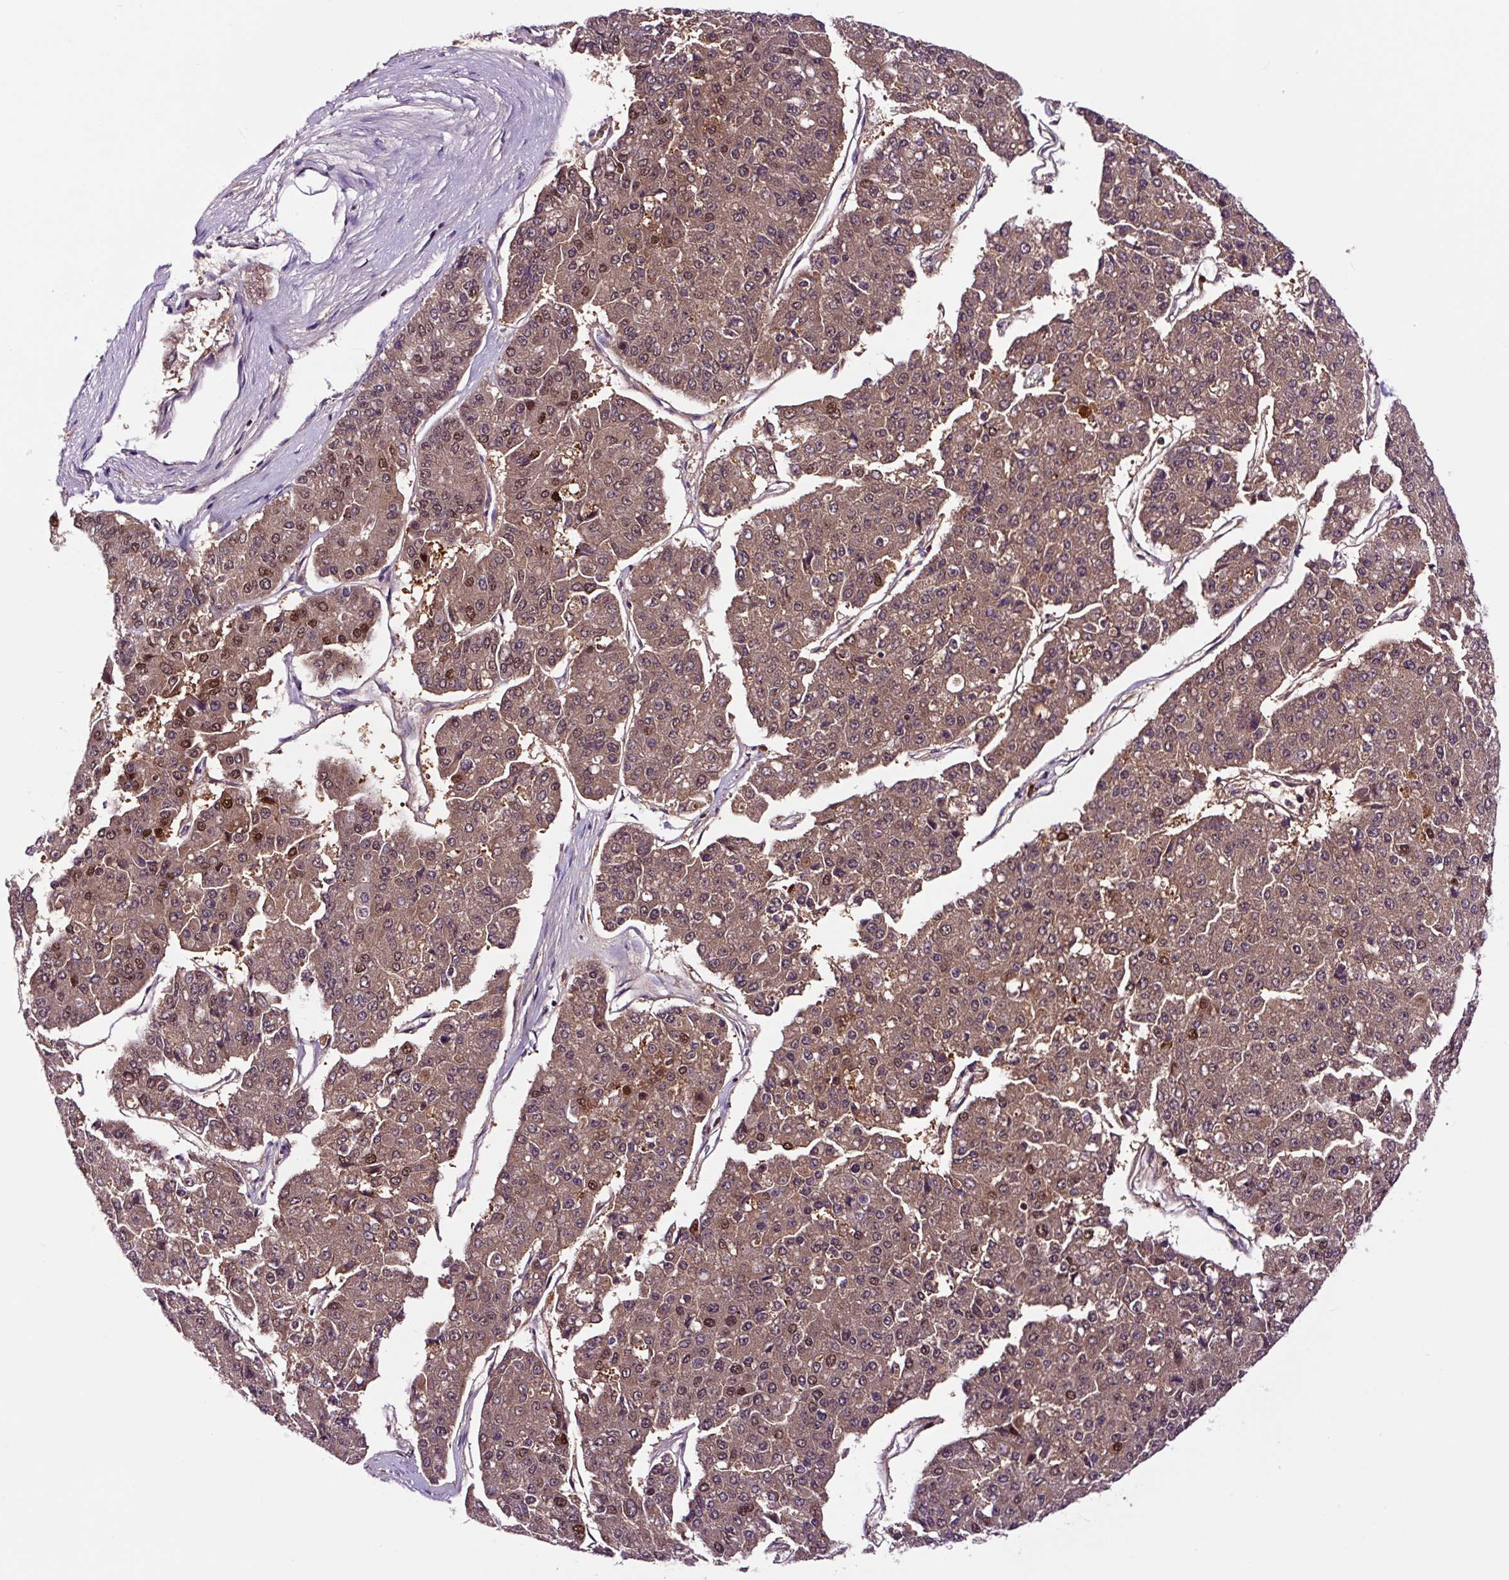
{"staining": {"intensity": "moderate", "quantity": "25%-75%", "location": "cytoplasmic/membranous,nuclear"}, "tissue": "pancreatic cancer", "cell_type": "Tumor cells", "image_type": "cancer", "snomed": [{"axis": "morphology", "description": "Adenocarcinoma, NOS"}, {"axis": "topography", "description": "Pancreas"}], "caption": "Pancreatic cancer stained with a brown dye exhibits moderate cytoplasmic/membranous and nuclear positive positivity in about 25%-75% of tumor cells.", "gene": "TAFA3", "patient": {"sex": "male", "age": 50}}